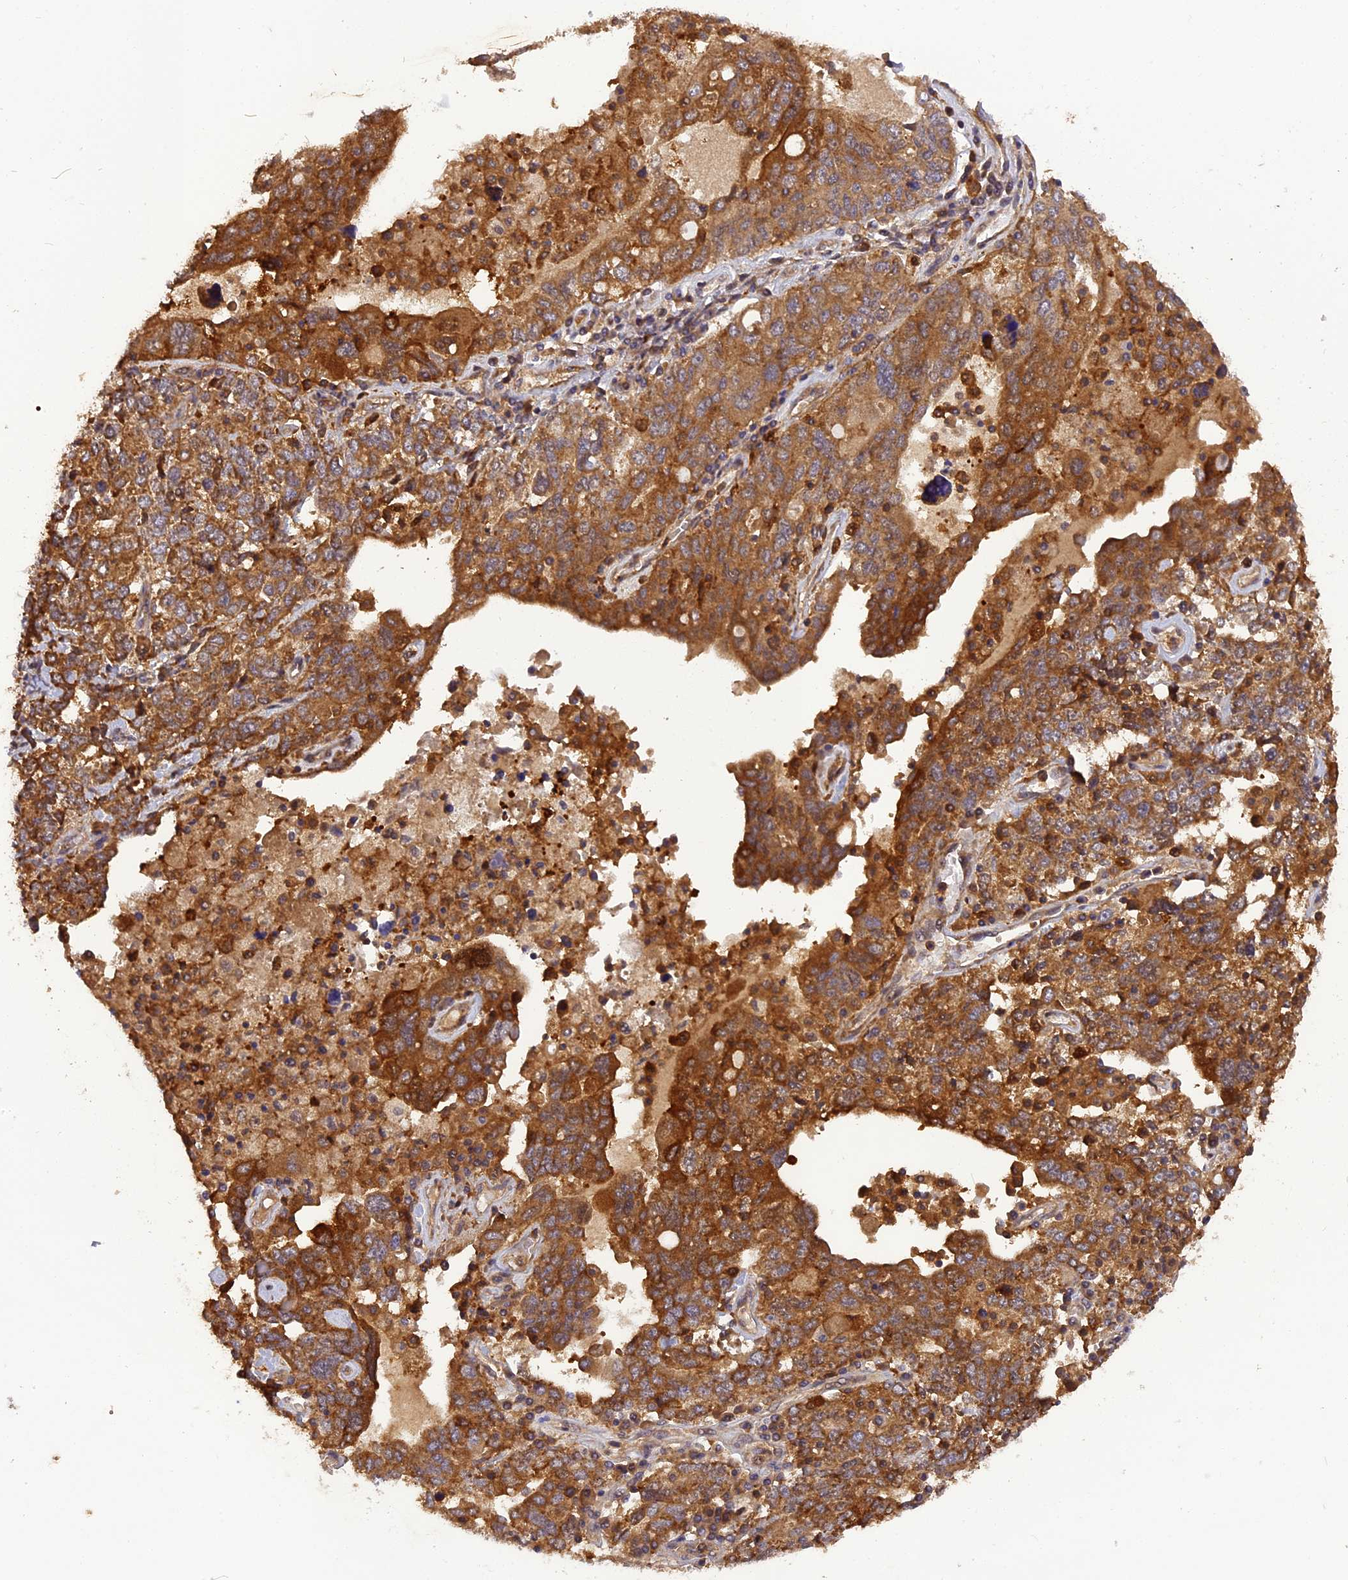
{"staining": {"intensity": "strong", "quantity": ">75%", "location": "cytoplasmic/membranous"}, "tissue": "ovarian cancer", "cell_type": "Tumor cells", "image_type": "cancer", "snomed": [{"axis": "morphology", "description": "Carcinoma, endometroid"}, {"axis": "topography", "description": "Ovary"}], "caption": "High-magnification brightfield microscopy of endometroid carcinoma (ovarian) stained with DAB (3,3'-diaminobenzidine) (brown) and counterstained with hematoxylin (blue). tumor cells exhibit strong cytoplasmic/membranous expression is seen in approximately>75% of cells.", "gene": "STOML1", "patient": {"sex": "female", "age": 62}}